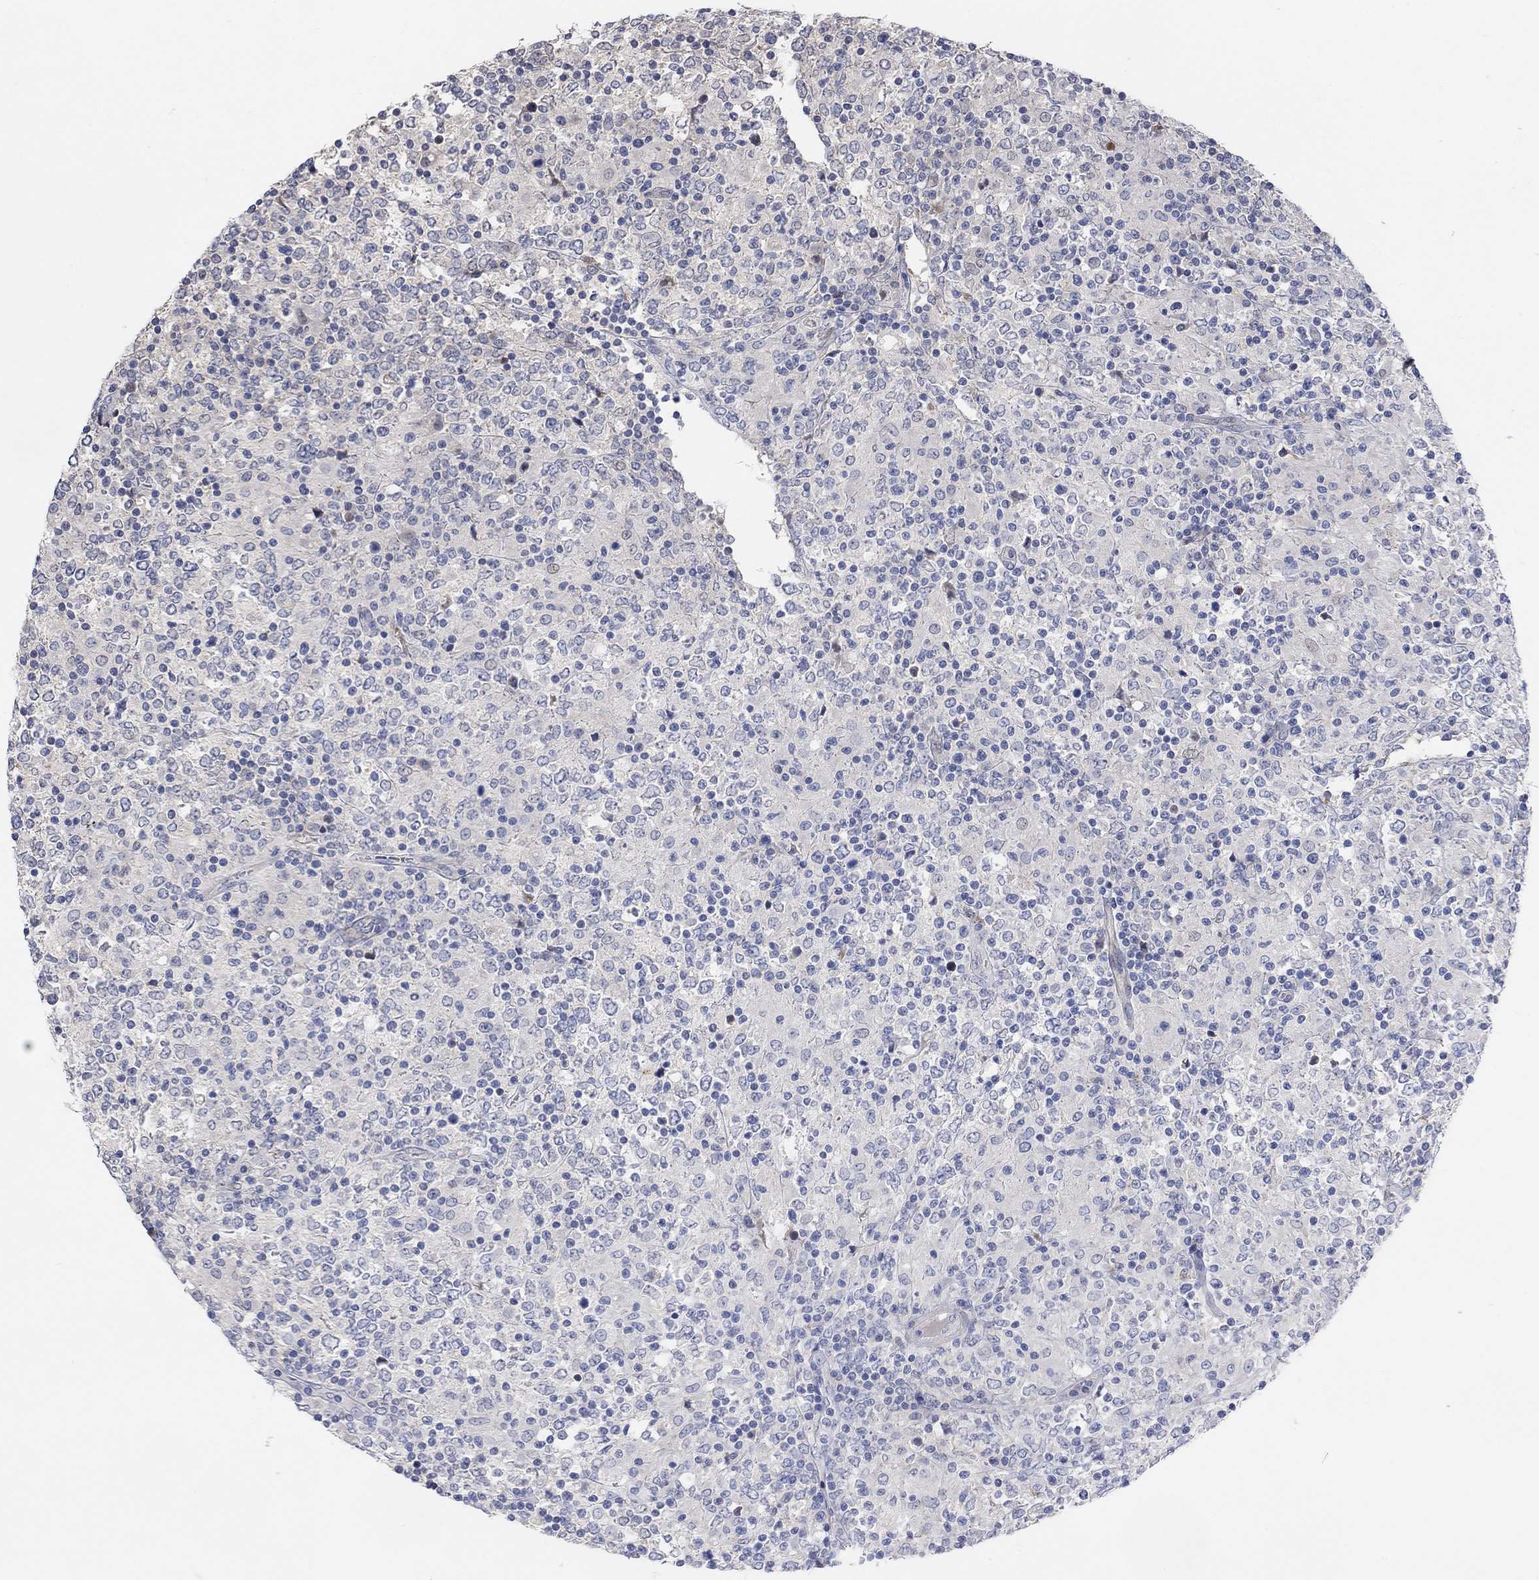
{"staining": {"intensity": "negative", "quantity": "none", "location": "none"}, "tissue": "lymphoma", "cell_type": "Tumor cells", "image_type": "cancer", "snomed": [{"axis": "morphology", "description": "Malignant lymphoma, non-Hodgkin's type, High grade"}, {"axis": "topography", "description": "Lymph node"}], "caption": "Tumor cells are negative for brown protein staining in lymphoma.", "gene": "CNTF", "patient": {"sex": "female", "age": 84}}